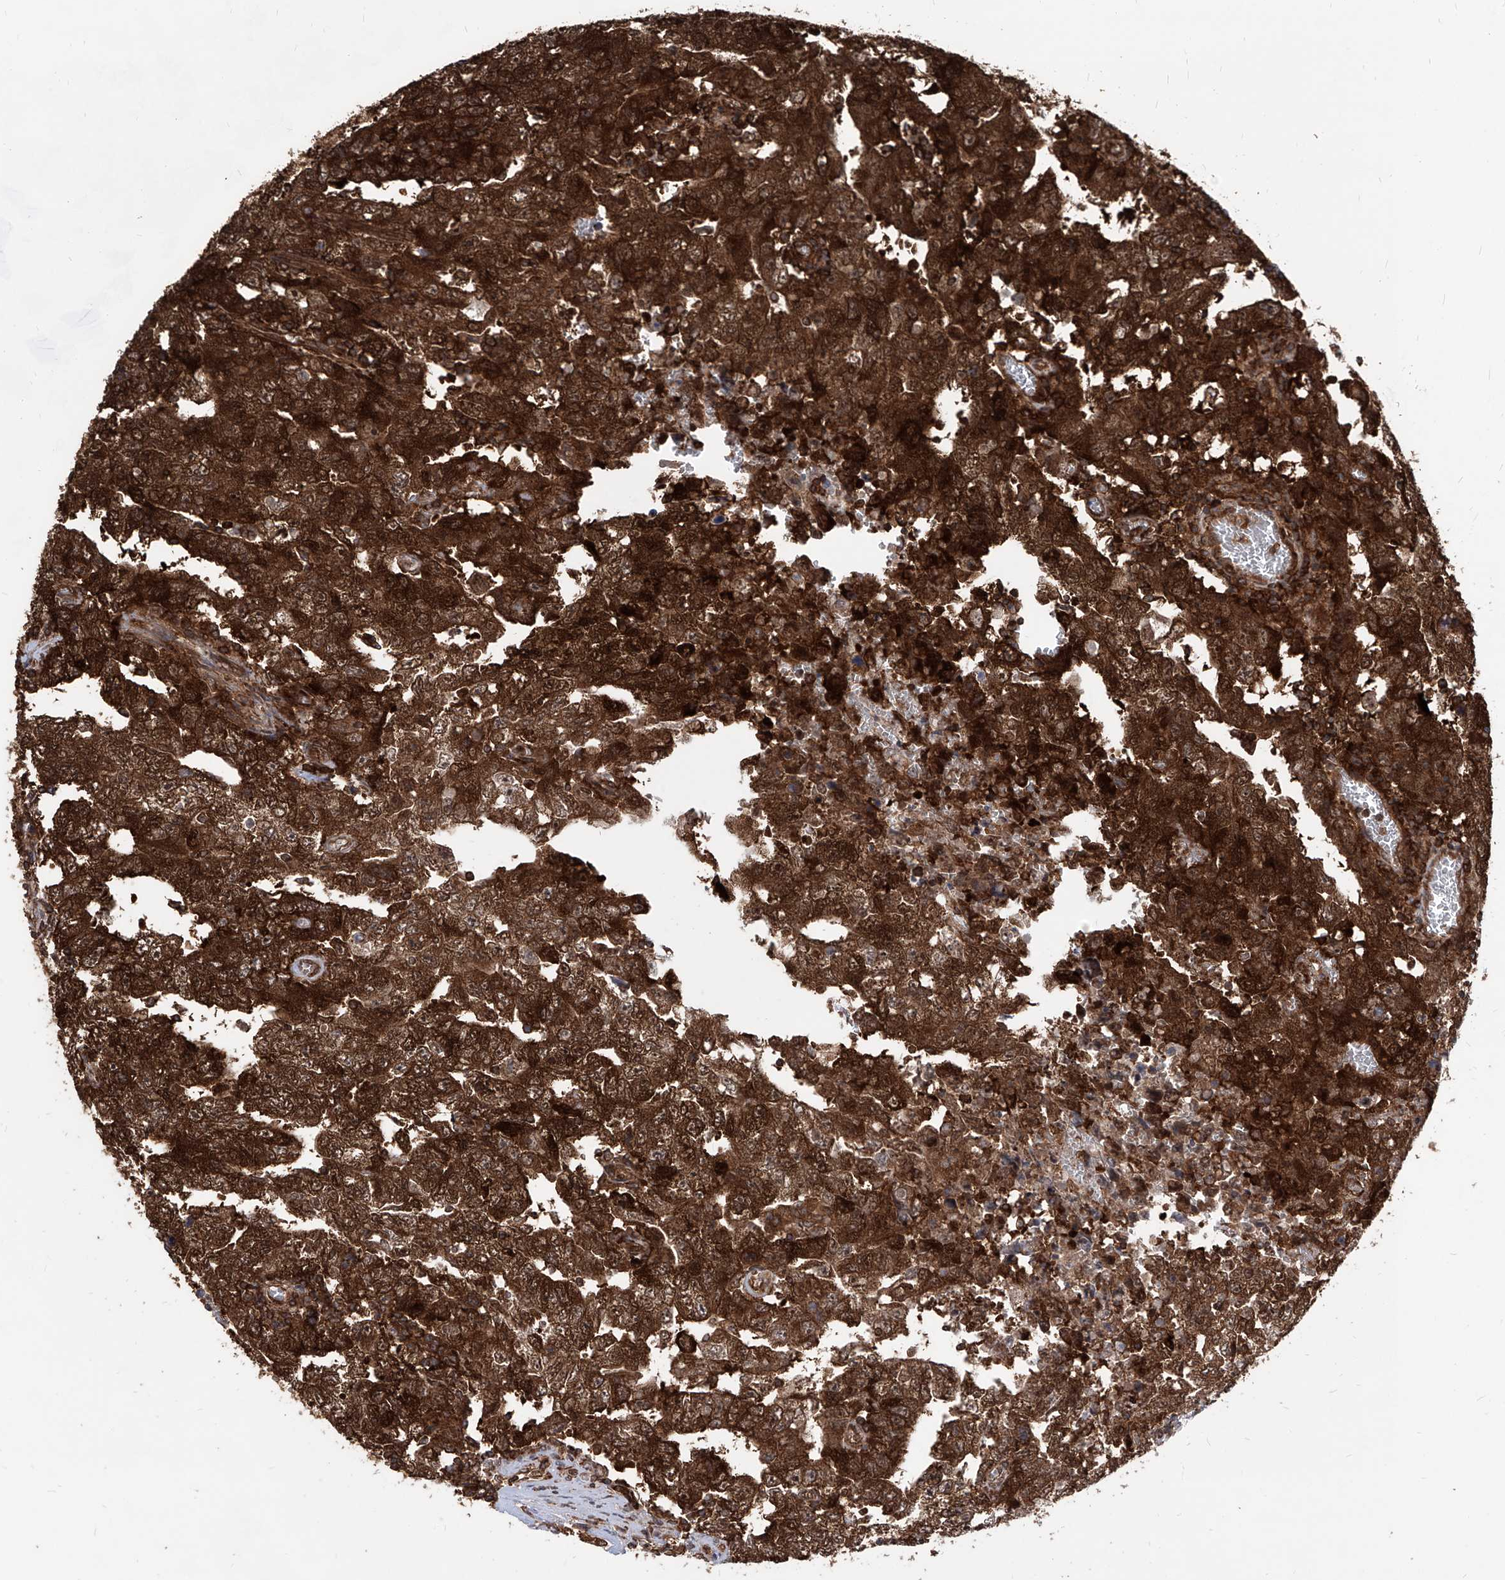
{"staining": {"intensity": "strong", "quantity": ">75%", "location": "cytoplasmic/membranous"}, "tissue": "testis cancer", "cell_type": "Tumor cells", "image_type": "cancer", "snomed": [{"axis": "morphology", "description": "Carcinoma, Embryonal, NOS"}, {"axis": "topography", "description": "Testis"}], "caption": "Immunohistochemical staining of testis cancer displays strong cytoplasmic/membranous protein positivity in approximately >75% of tumor cells.", "gene": "MAGED2", "patient": {"sex": "male", "age": 26}}